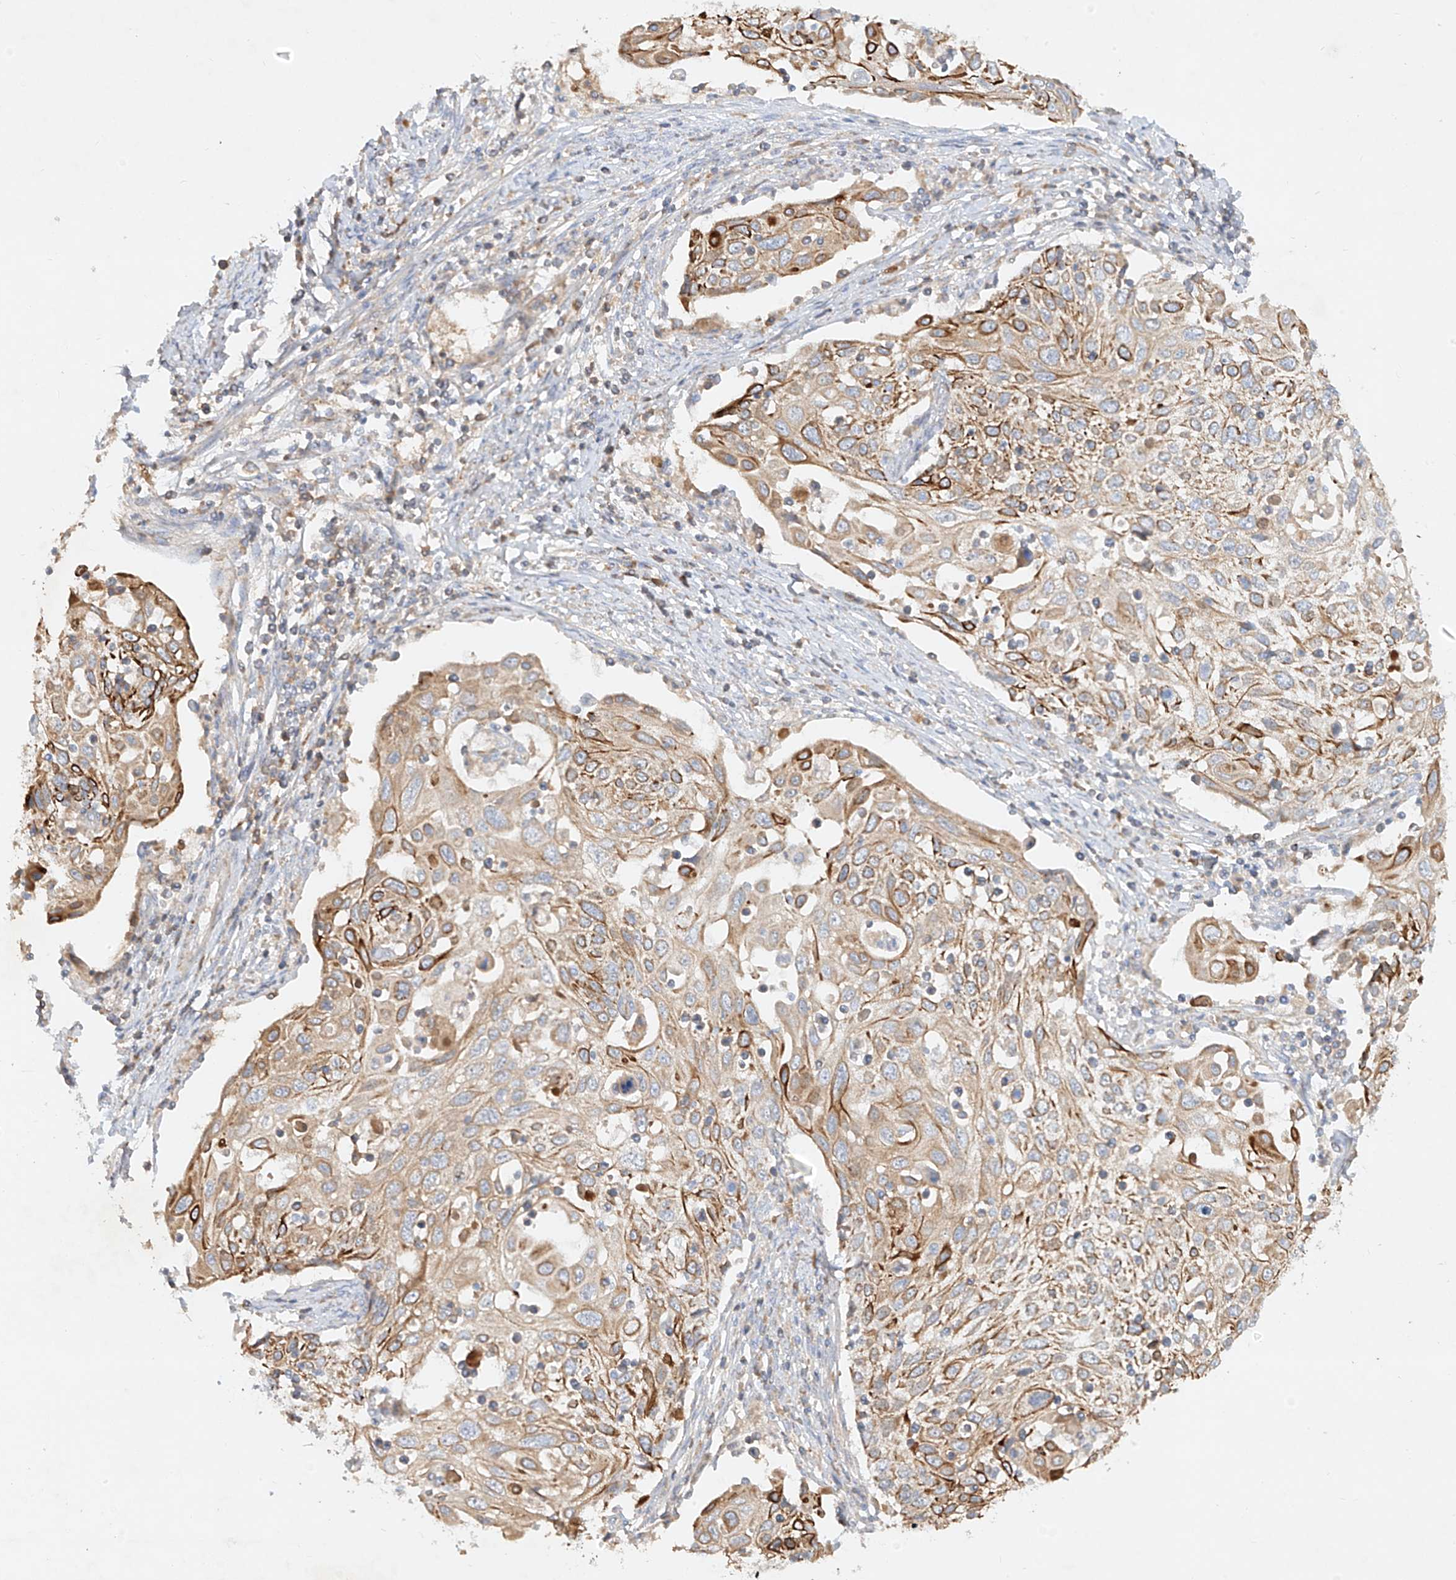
{"staining": {"intensity": "strong", "quantity": "<25%", "location": "cytoplasmic/membranous"}, "tissue": "cervical cancer", "cell_type": "Tumor cells", "image_type": "cancer", "snomed": [{"axis": "morphology", "description": "Squamous cell carcinoma, NOS"}, {"axis": "topography", "description": "Cervix"}], "caption": "Cervical cancer (squamous cell carcinoma) stained with a protein marker reveals strong staining in tumor cells.", "gene": "KPNA7", "patient": {"sex": "female", "age": 70}}